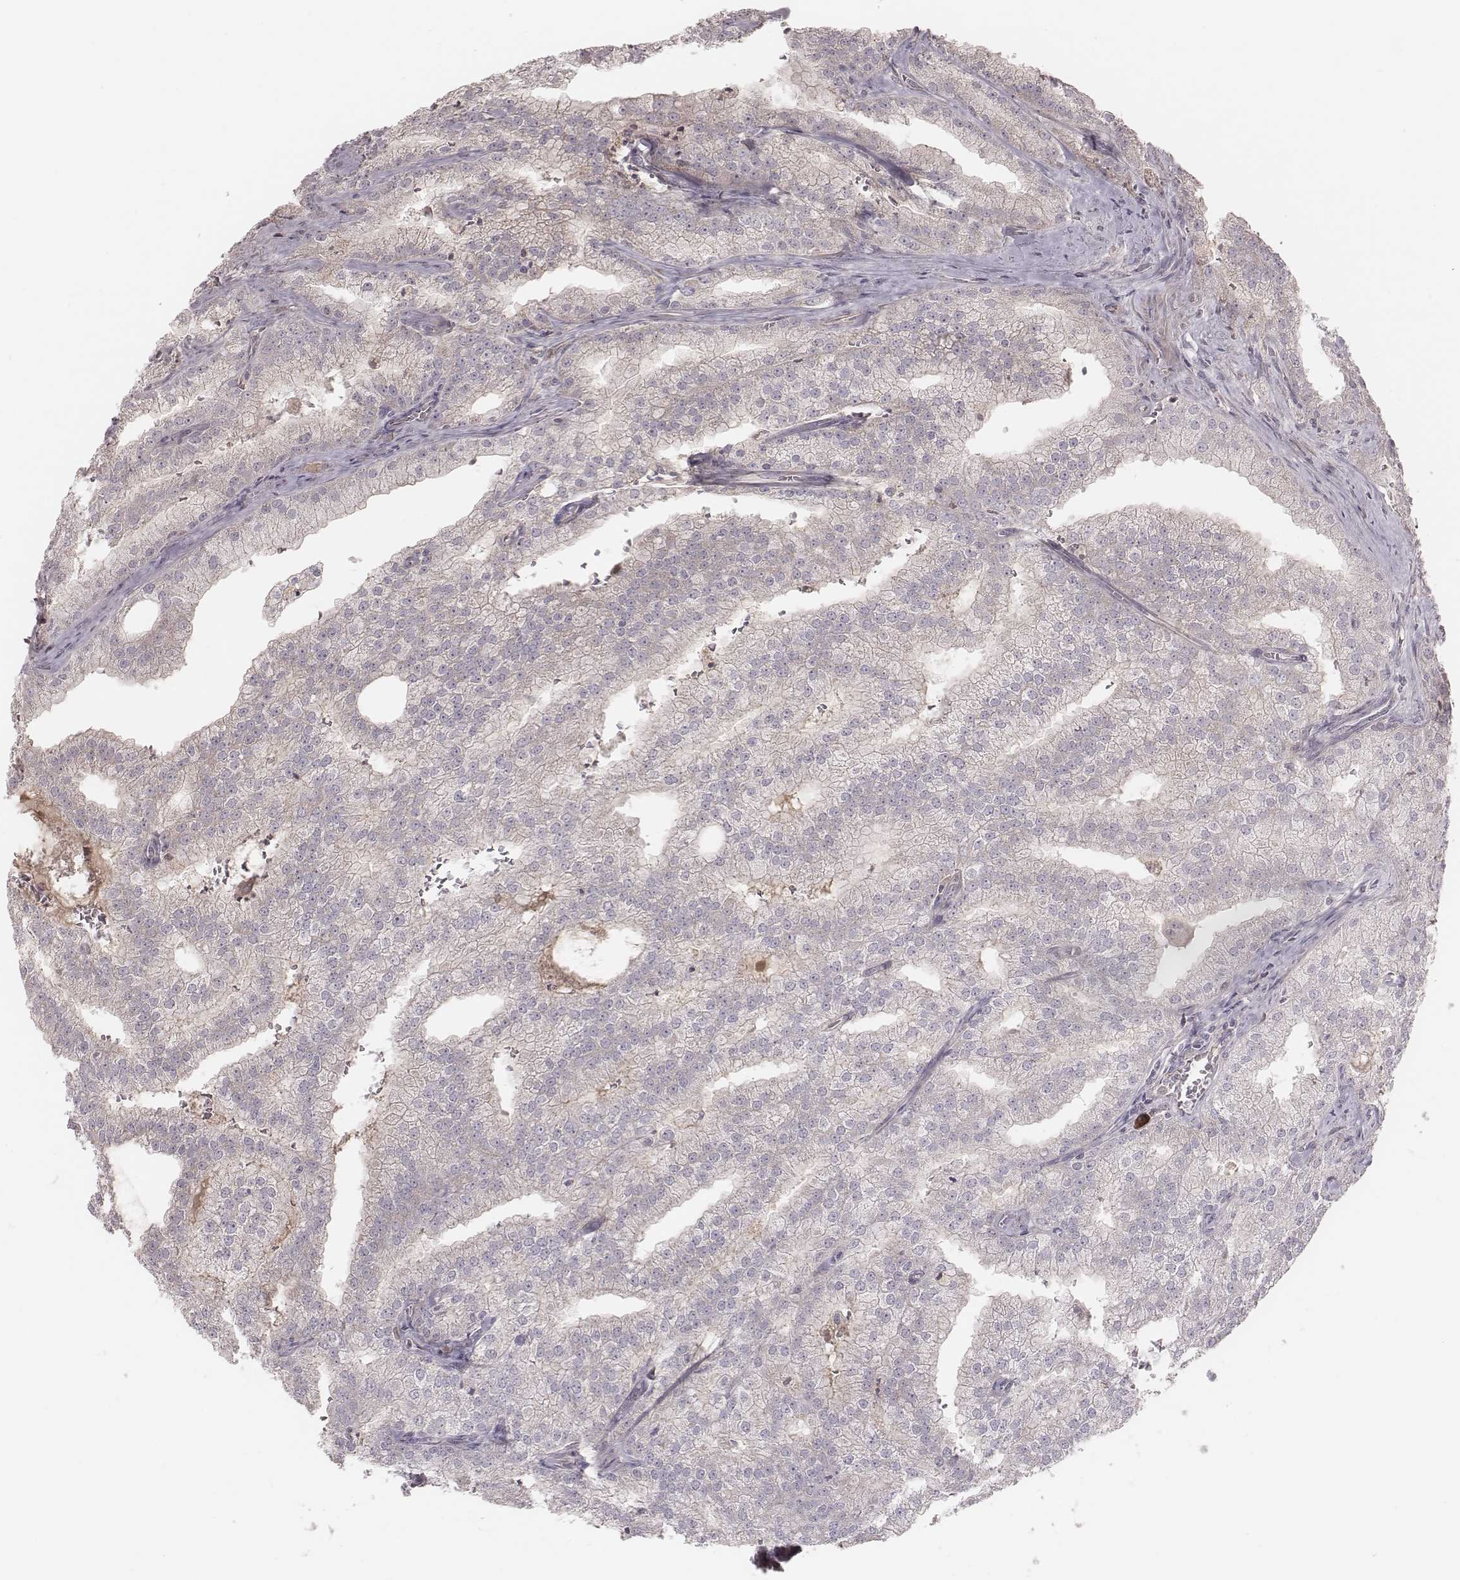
{"staining": {"intensity": "negative", "quantity": "none", "location": "none"}, "tissue": "prostate cancer", "cell_type": "Tumor cells", "image_type": "cancer", "snomed": [{"axis": "morphology", "description": "Adenocarcinoma, NOS"}, {"axis": "topography", "description": "Prostate"}], "caption": "Prostate adenocarcinoma stained for a protein using IHC exhibits no positivity tumor cells.", "gene": "MRPS27", "patient": {"sex": "male", "age": 70}}